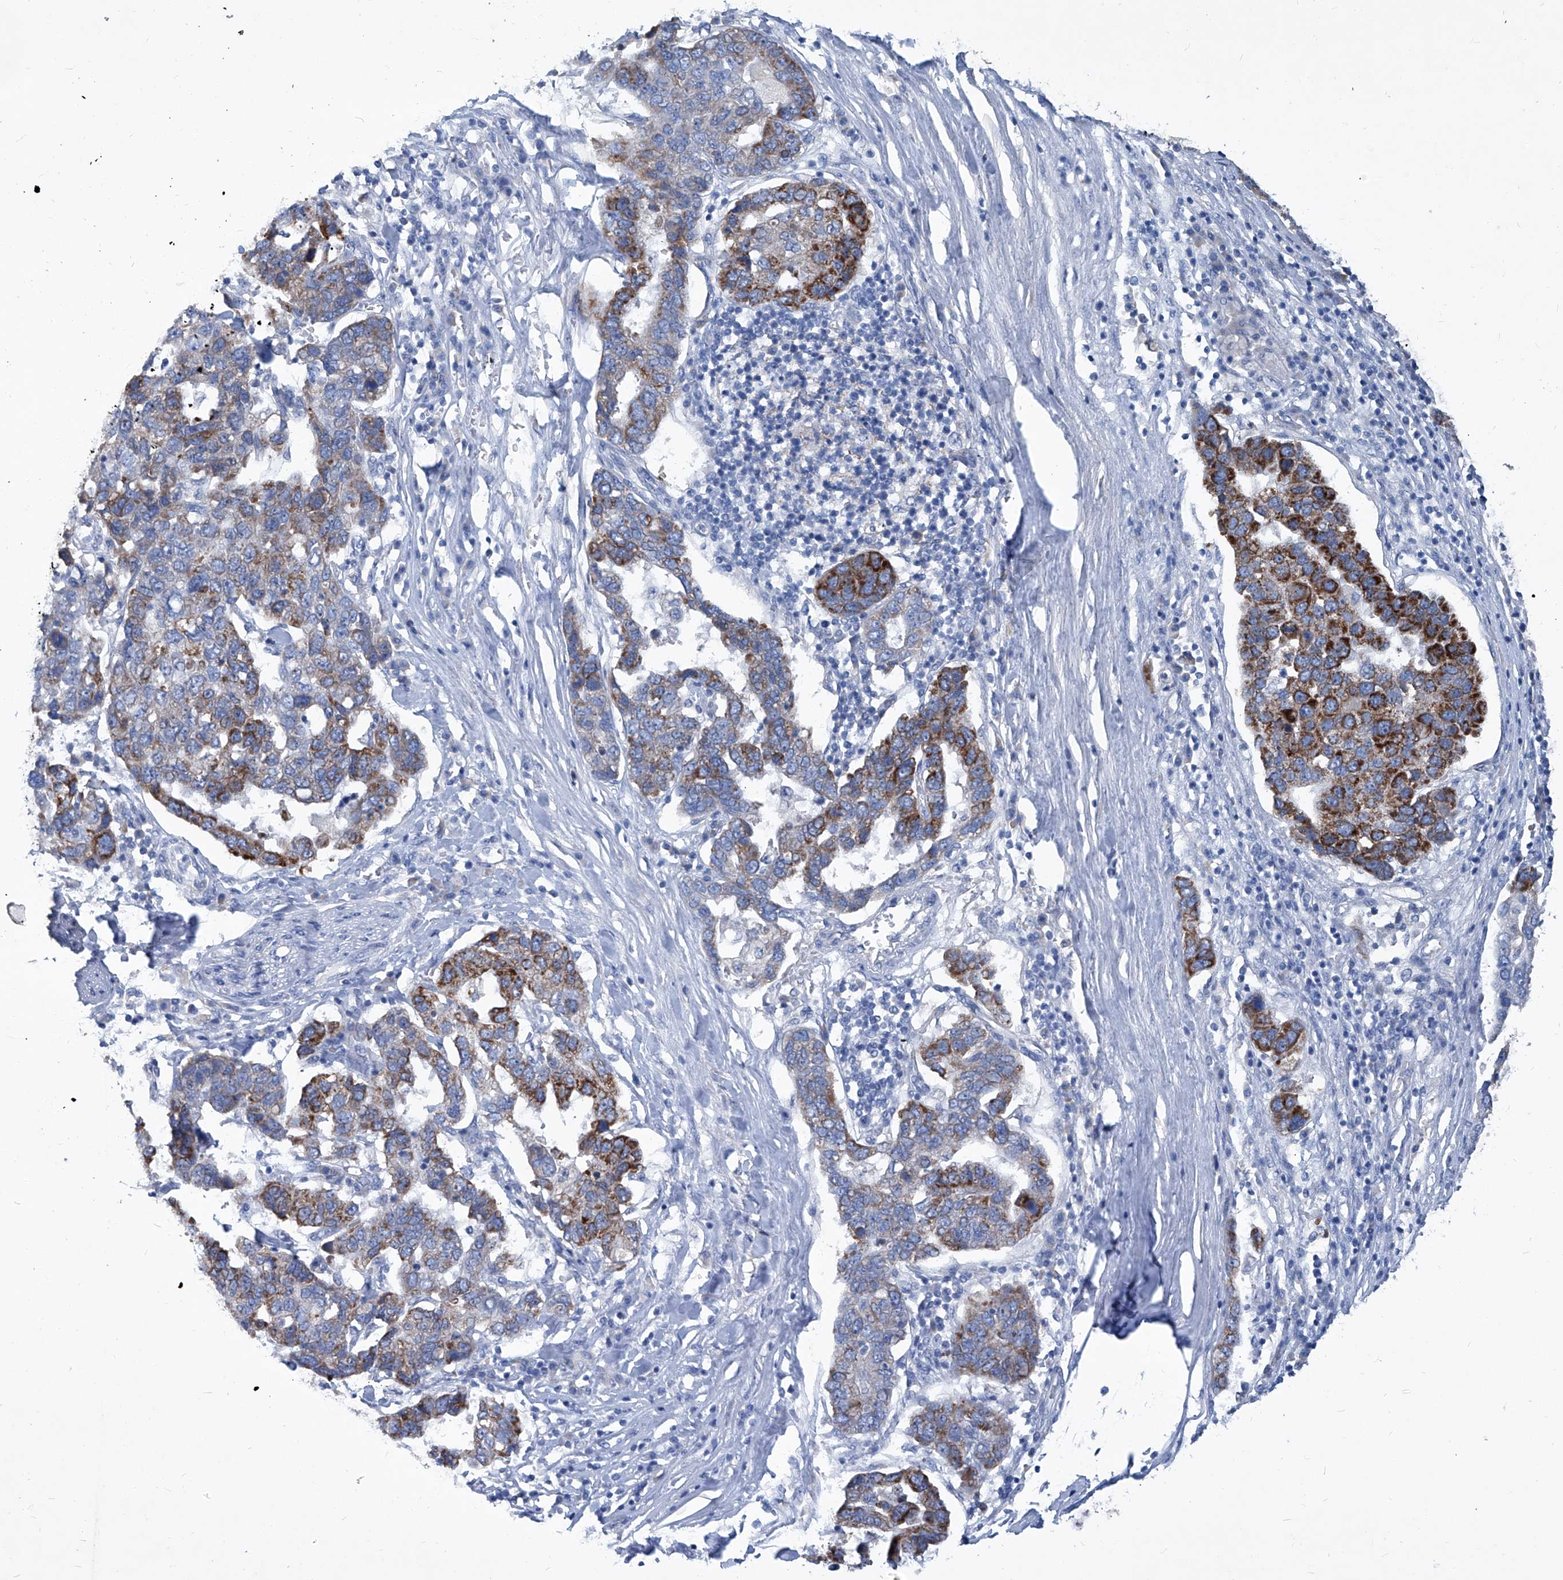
{"staining": {"intensity": "strong", "quantity": "25%-75%", "location": "cytoplasmic/membranous"}, "tissue": "pancreatic cancer", "cell_type": "Tumor cells", "image_type": "cancer", "snomed": [{"axis": "morphology", "description": "Adenocarcinoma, NOS"}, {"axis": "topography", "description": "Pancreas"}], "caption": "Strong cytoplasmic/membranous protein staining is present in approximately 25%-75% of tumor cells in pancreatic adenocarcinoma. (Stains: DAB (3,3'-diaminobenzidine) in brown, nuclei in blue, Microscopy: brightfield microscopy at high magnification).", "gene": "MTARC1", "patient": {"sex": "female", "age": 61}}